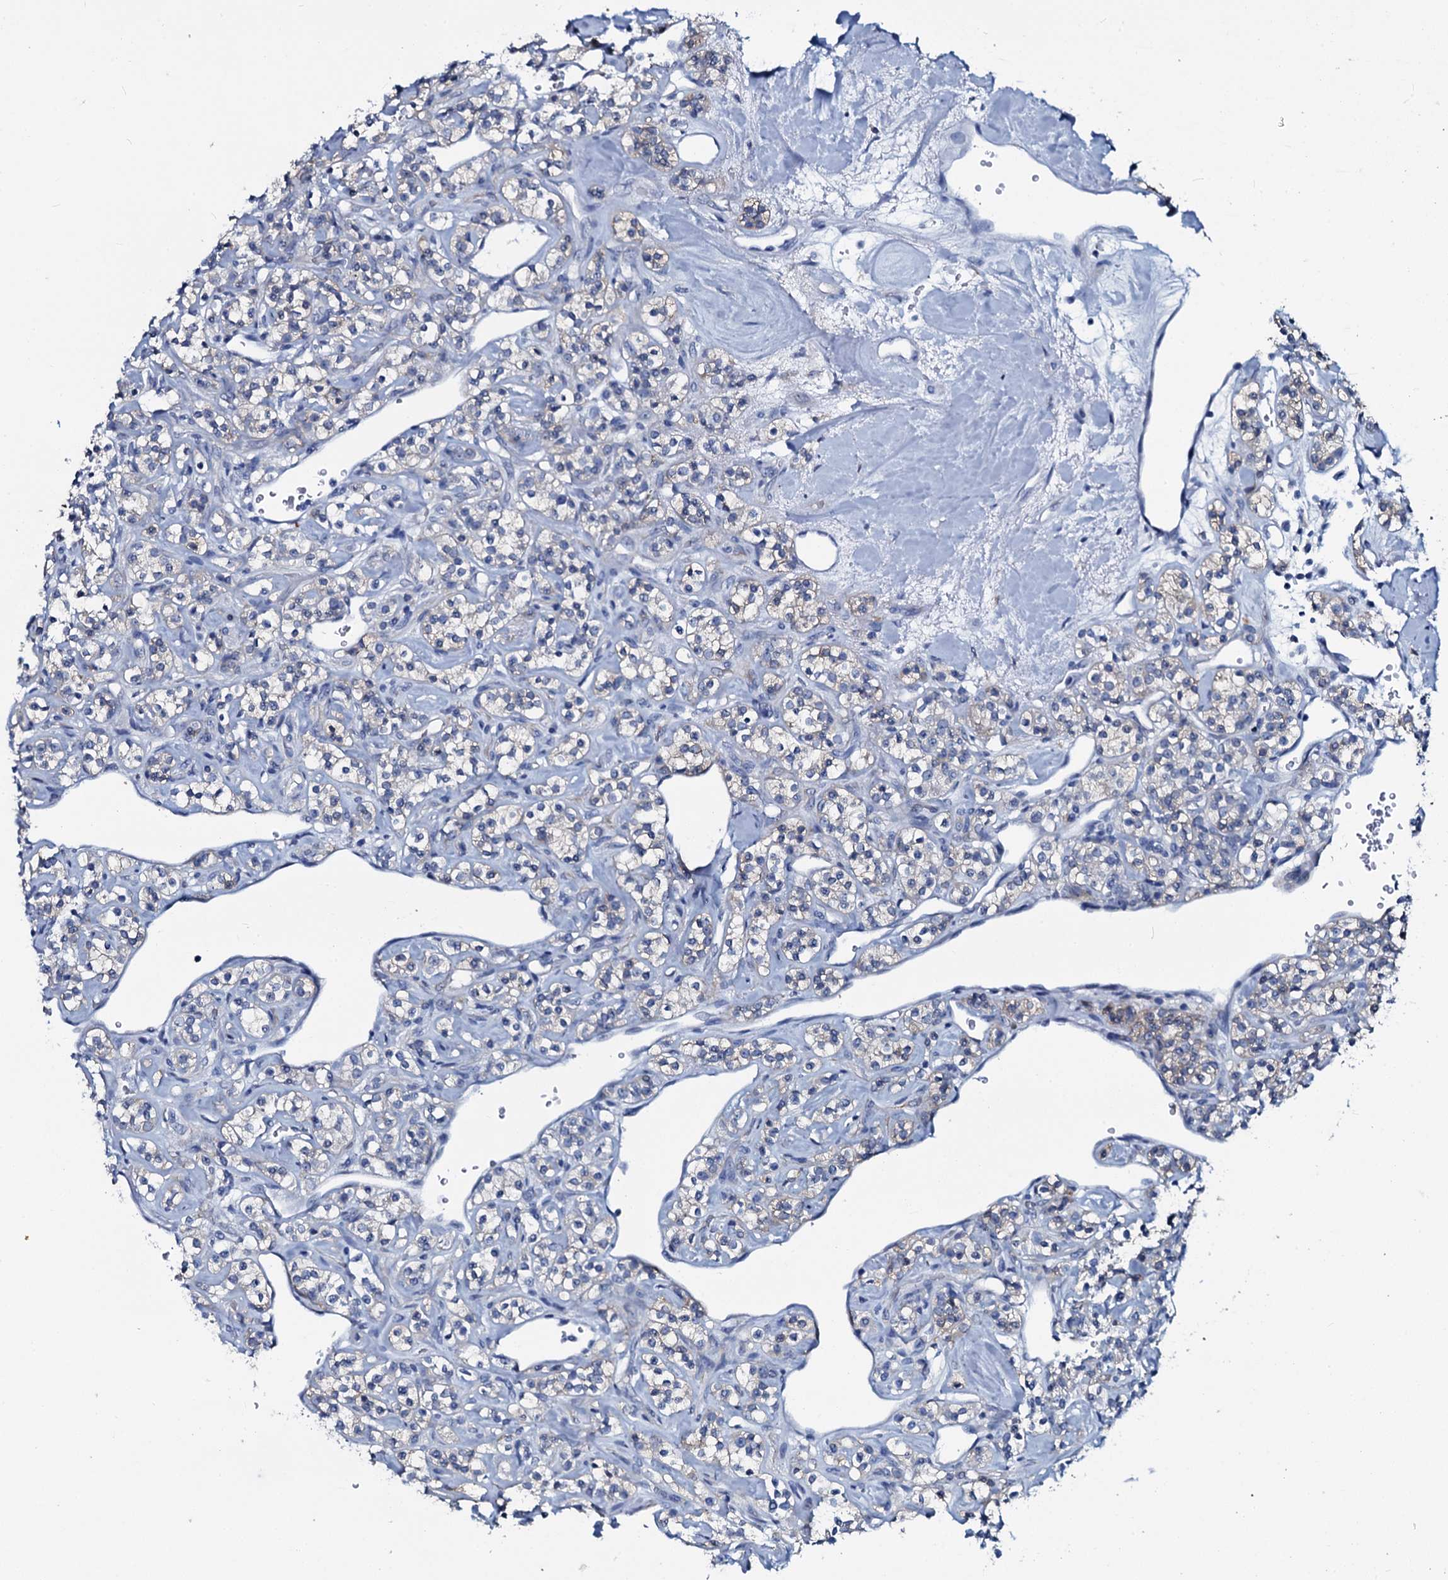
{"staining": {"intensity": "weak", "quantity": "<25%", "location": "cytoplasmic/membranous"}, "tissue": "renal cancer", "cell_type": "Tumor cells", "image_type": "cancer", "snomed": [{"axis": "morphology", "description": "Adenocarcinoma, NOS"}, {"axis": "topography", "description": "Kidney"}], "caption": "IHC of renal cancer demonstrates no expression in tumor cells.", "gene": "SLC4A7", "patient": {"sex": "male", "age": 77}}